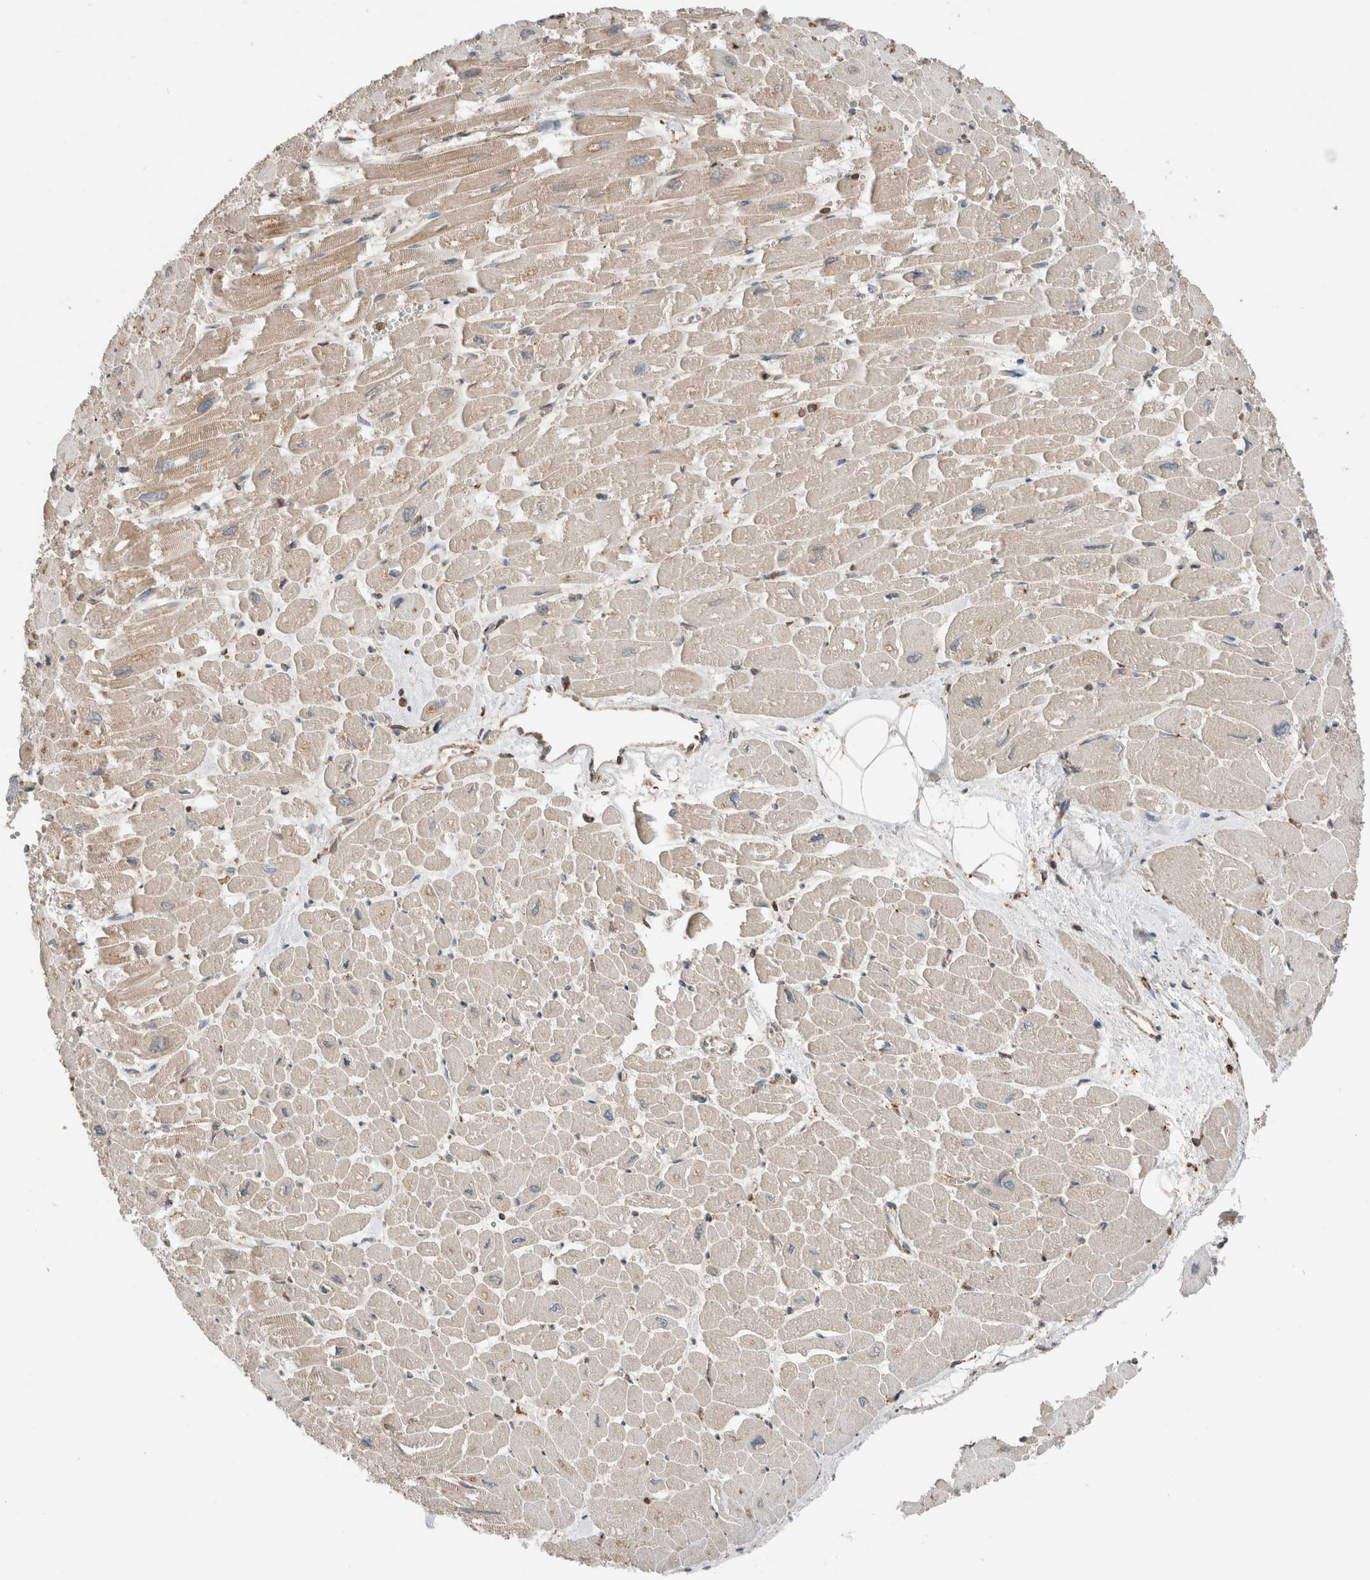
{"staining": {"intensity": "weak", "quantity": "25%-75%", "location": "cytoplasmic/membranous"}, "tissue": "heart muscle", "cell_type": "Cardiomyocytes", "image_type": "normal", "snomed": [{"axis": "morphology", "description": "Normal tissue, NOS"}, {"axis": "topography", "description": "Heart"}], "caption": "DAB immunohistochemical staining of benign heart muscle reveals weak cytoplasmic/membranous protein positivity in approximately 25%-75% of cardiomyocytes. (DAB (3,3'-diaminobenzidine) = brown stain, brightfield microscopy at high magnification).", "gene": "ERAP2", "patient": {"sex": "male", "age": 54}}